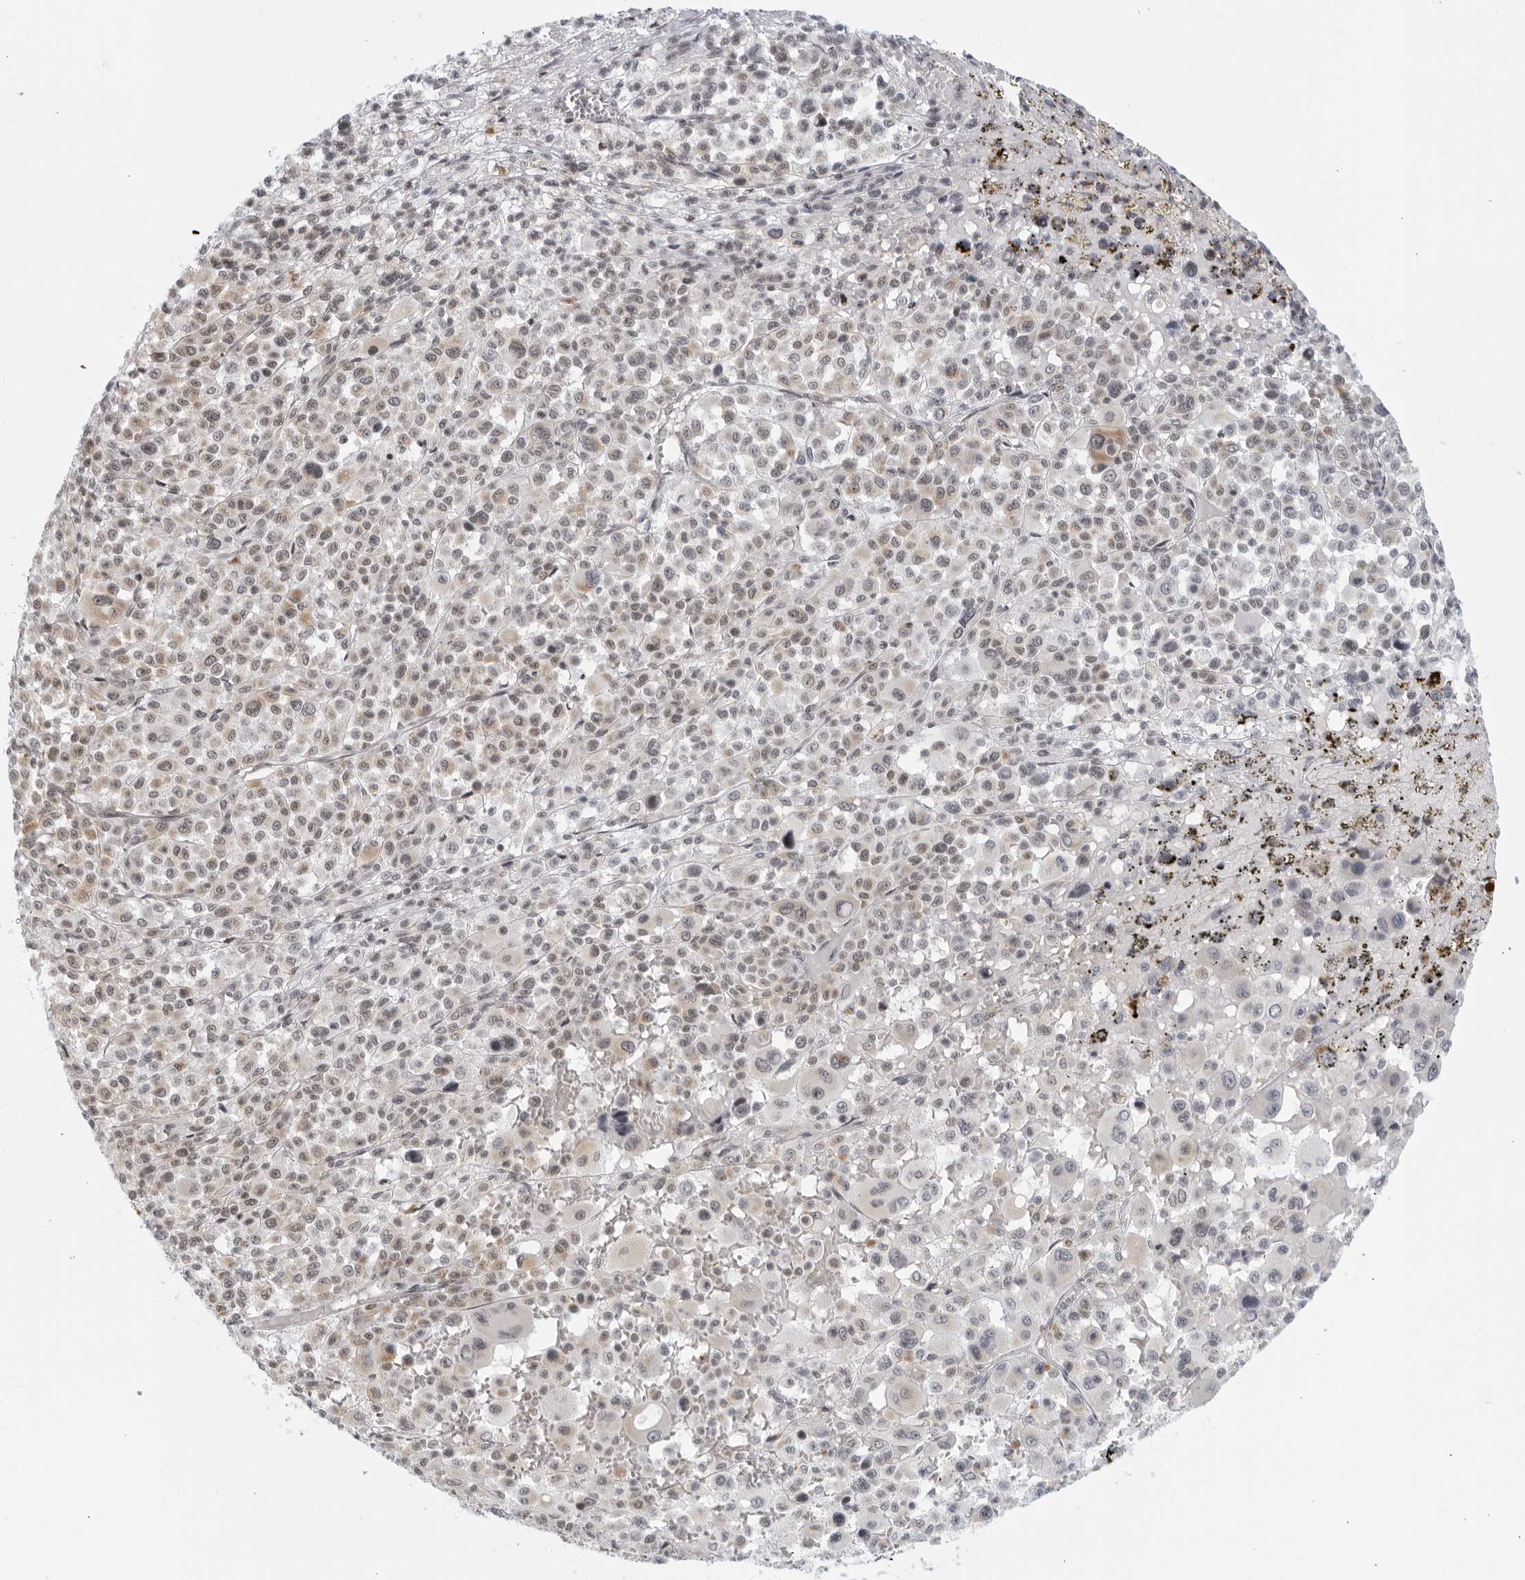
{"staining": {"intensity": "weak", "quantity": "25%-75%", "location": "cytoplasmic/membranous"}, "tissue": "melanoma", "cell_type": "Tumor cells", "image_type": "cancer", "snomed": [{"axis": "morphology", "description": "Malignant melanoma, Metastatic site"}, {"axis": "topography", "description": "Skin"}], "caption": "Brown immunohistochemical staining in human malignant melanoma (metastatic site) displays weak cytoplasmic/membranous expression in approximately 25%-75% of tumor cells.", "gene": "RAB11FIP3", "patient": {"sex": "female", "age": 74}}